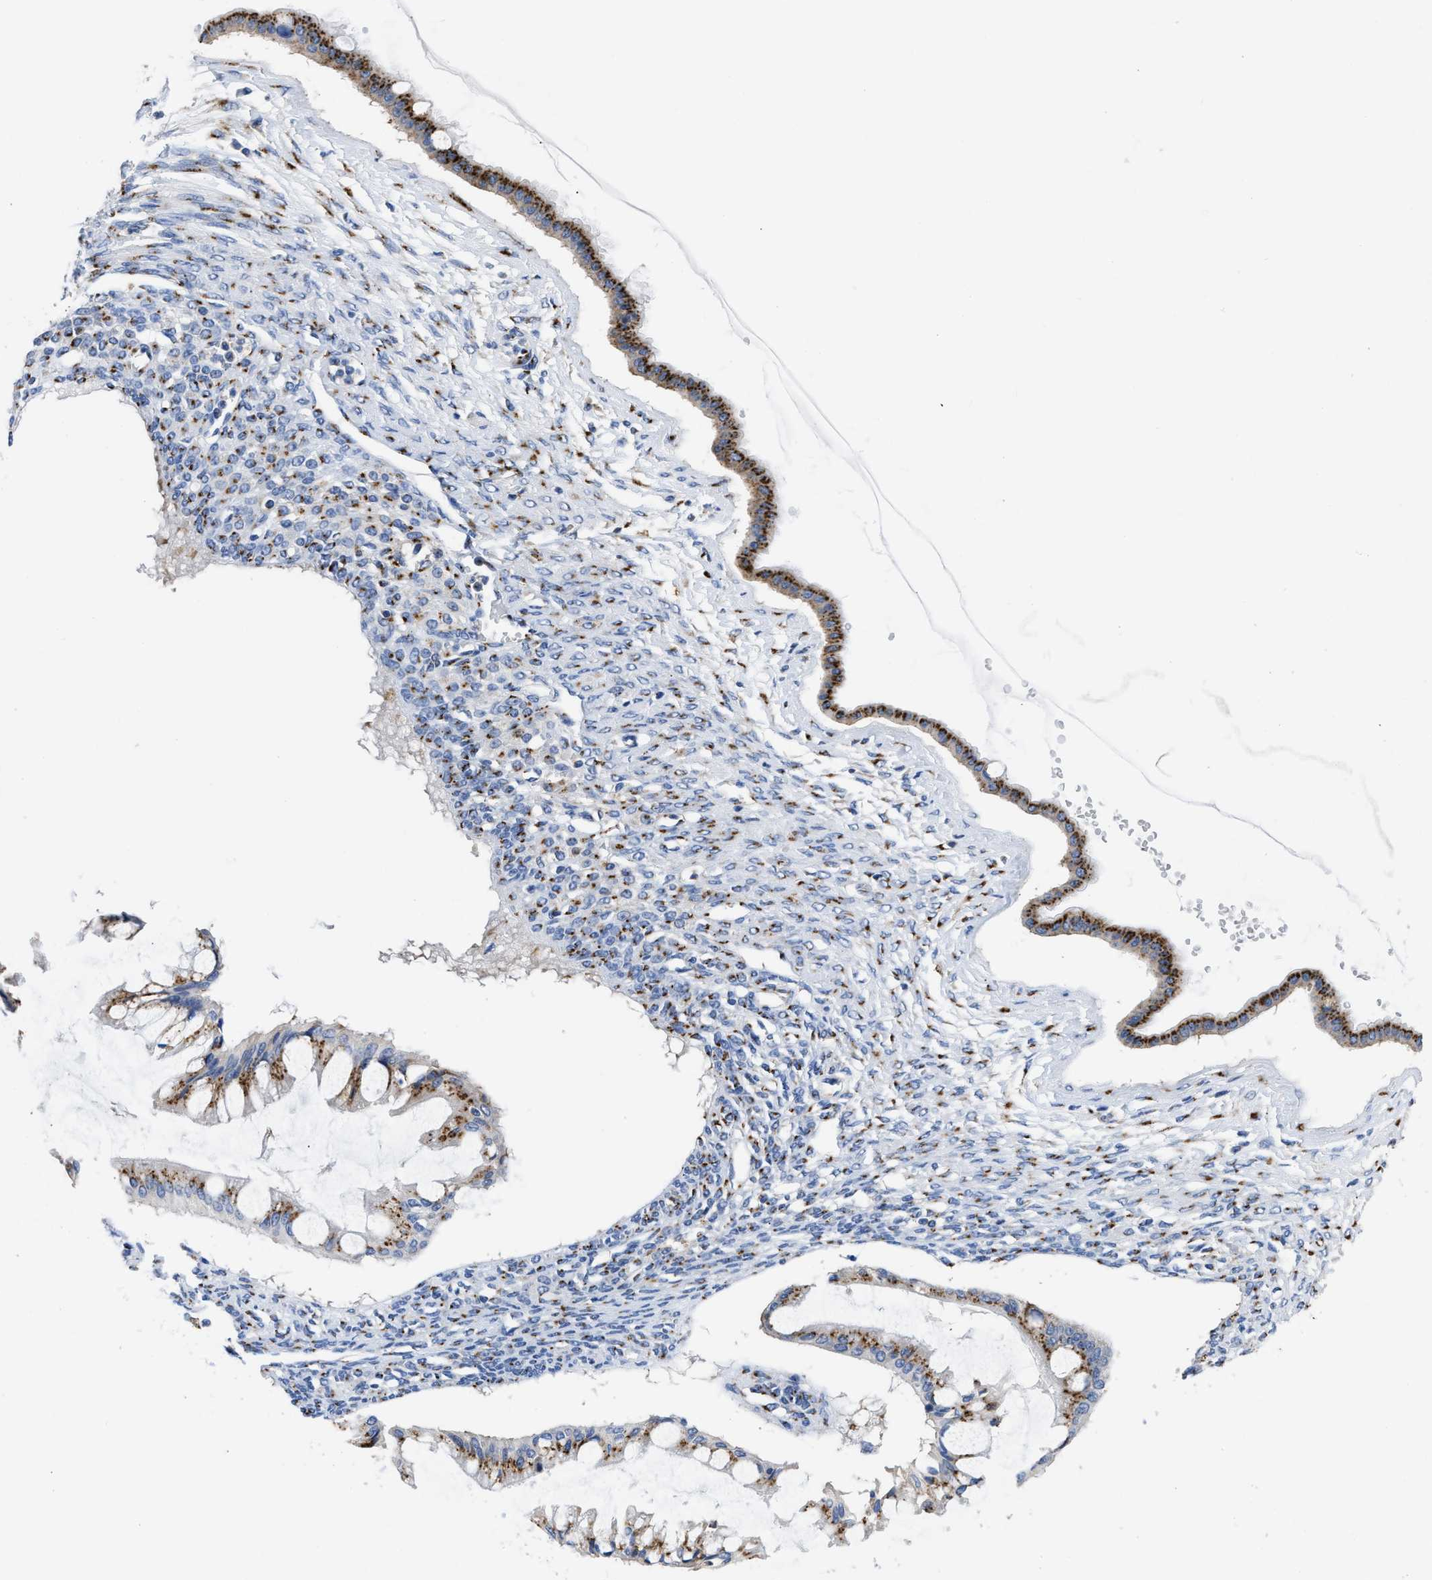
{"staining": {"intensity": "strong", "quantity": ">75%", "location": "cytoplasmic/membranous"}, "tissue": "ovarian cancer", "cell_type": "Tumor cells", "image_type": "cancer", "snomed": [{"axis": "morphology", "description": "Cystadenocarcinoma, mucinous, NOS"}, {"axis": "topography", "description": "Ovary"}], "caption": "There is high levels of strong cytoplasmic/membranous expression in tumor cells of mucinous cystadenocarcinoma (ovarian), as demonstrated by immunohistochemical staining (brown color).", "gene": "TMEM87A", "patient": {"sex": "female", "age": 73}}